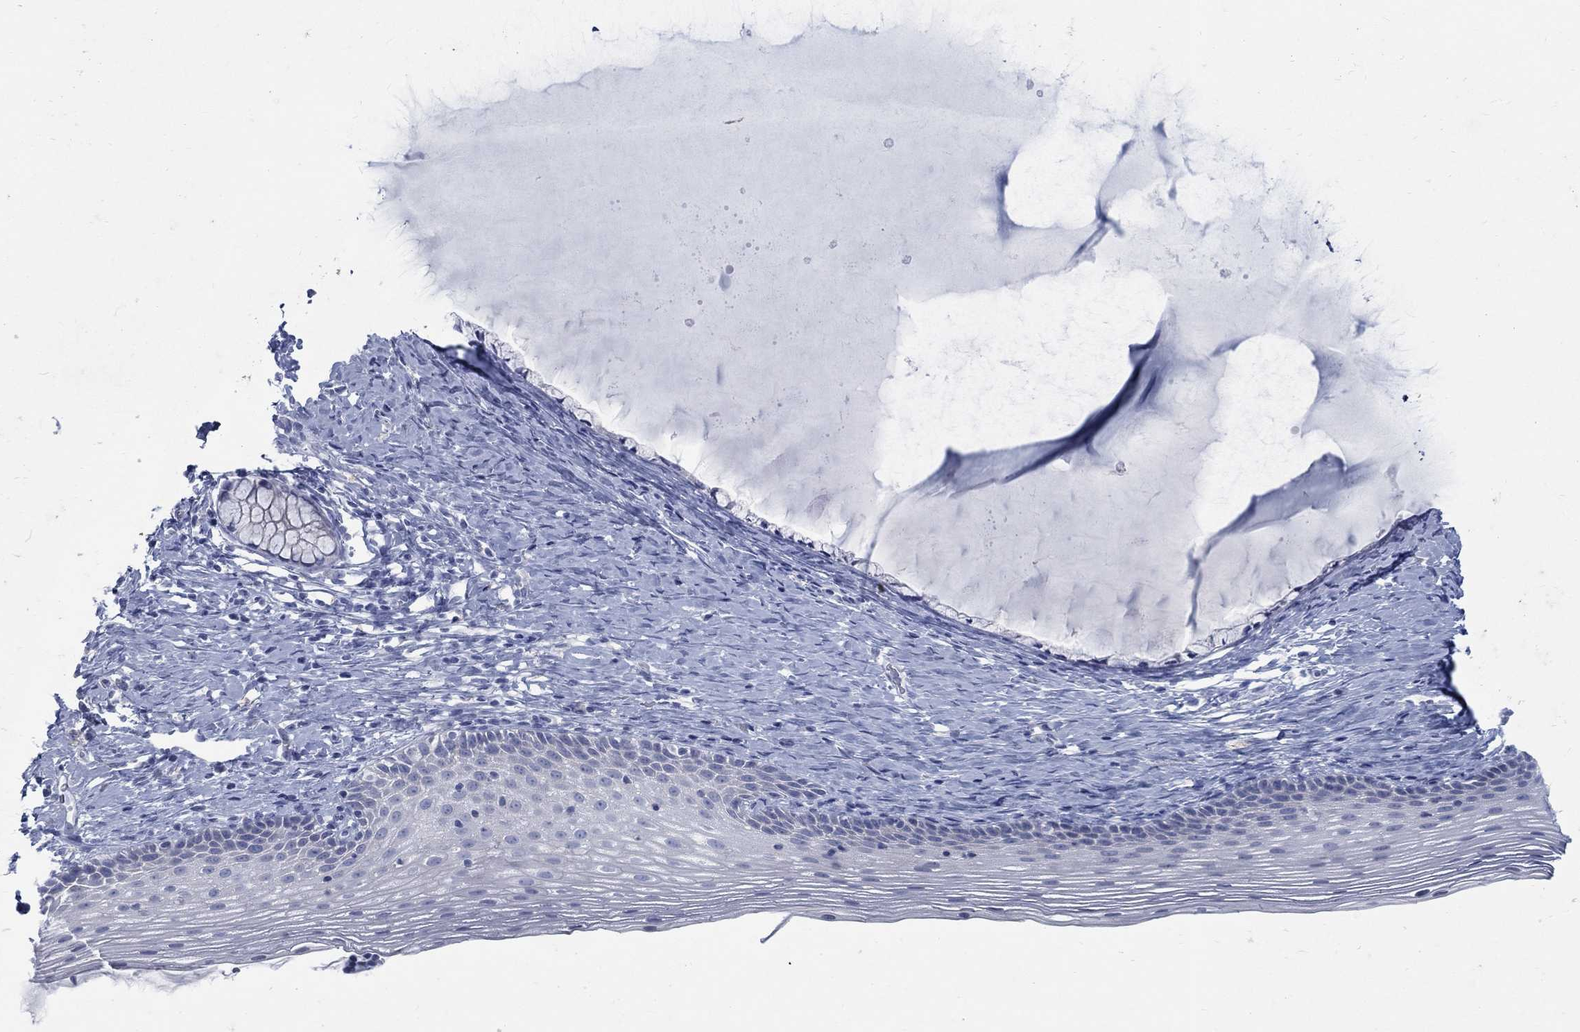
{"staining": {"intensity": "negative", "quantity": "none", "location": "none"}, "tissue": "cervix", "cell_type": "Glandular cells", "image_type": "normal", "snomed": [{"axis": "morphology", "description": "Normal tissue, NOS"}, {"axis": "topography", "description": "Cervix"}], "caption": "Image shows no protein positivity in glandular cells of unremarkable cervix. Nuclei are stained in blue.", "gene": "RFTN2", "patient": {"sex": "female", "age": 39}}